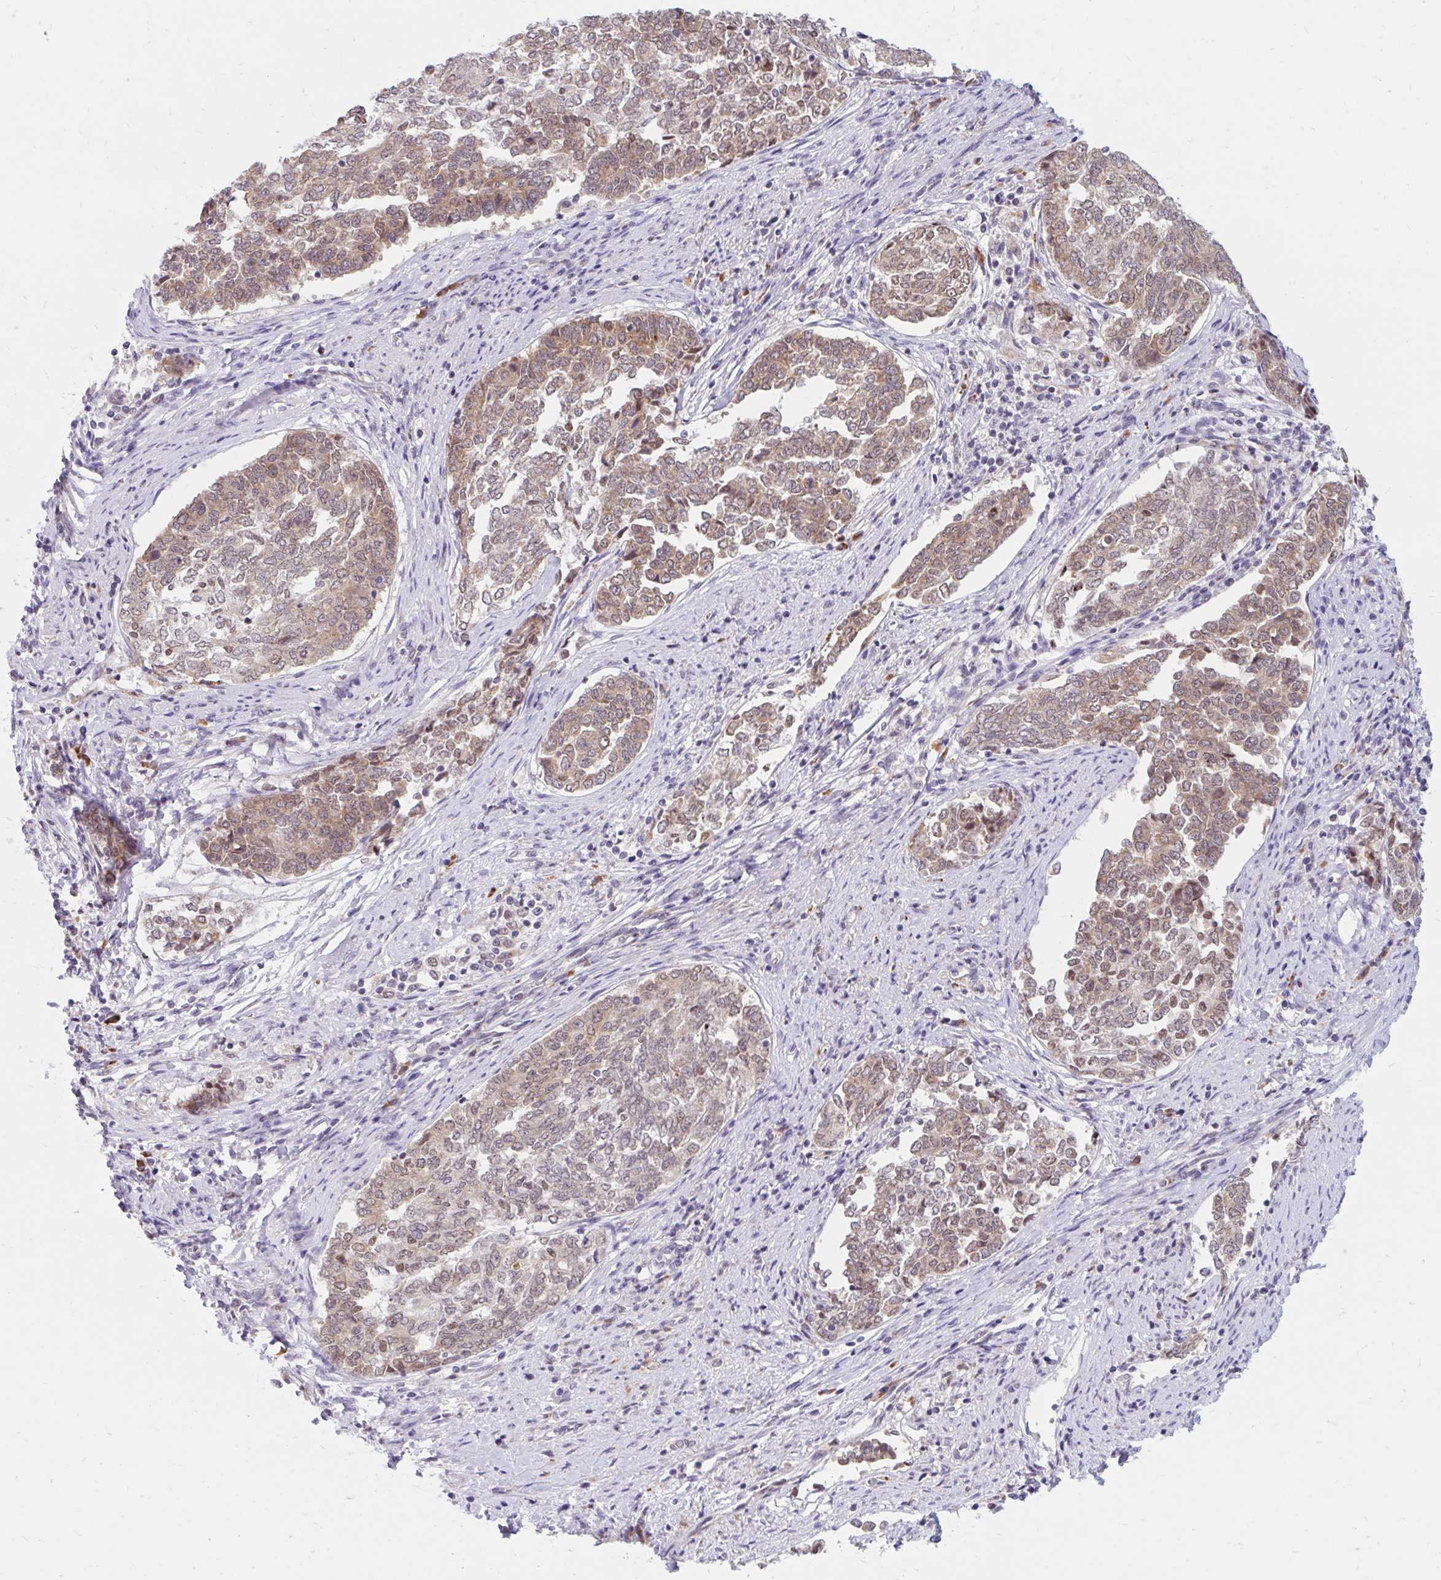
{"staining": {"intensity": "moderate", "quantity": ">75%", "location": "cytoplasmic/membranous"}, "tissue": "endometrial cancer", "cell_type": "Tumor cells", "image_type": "cancer", "snomed": [{"axis": "morphology", "description": "Adenocarcinoma, NOS"}, {"axis": "topography", "description": "Endometrium"}], "caption": "Endometrial cancer stained with a protein marker exhibits moderate staining in tumor cells.", "gene": "SRSF10", "patient": {"sex": "female", "age": 80}}